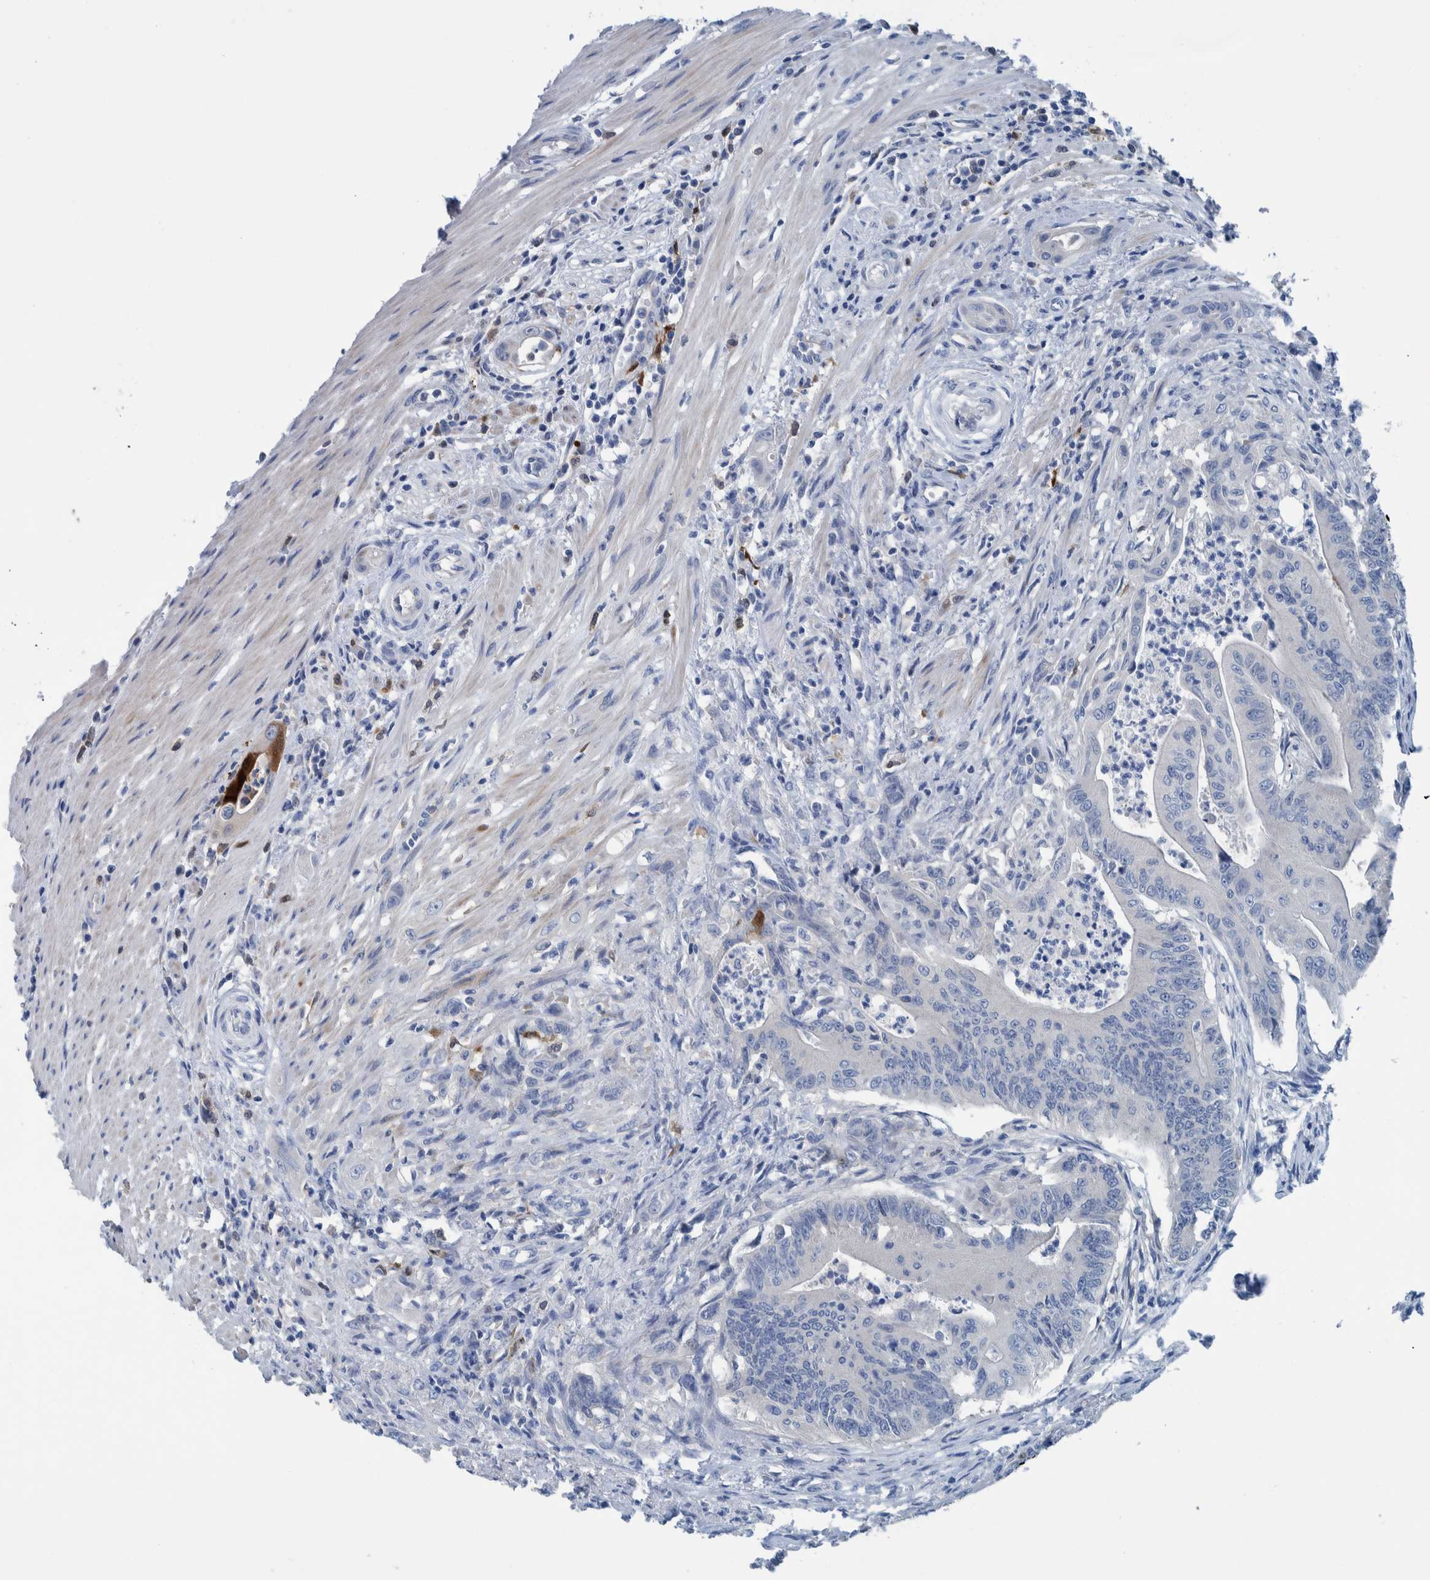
{"staining": {"intensity": "negative", "quantity": "none", "location": "none"}, "tissue": "colorectal cancer", "cell_type": "Tumor cells", "image_type": "cancer", "snomed": [{"axis": "morphology", "description": "Adenoma, NOS"}, {"axis": "morphology", "description": "Adenocarcinoma, NOS"}, {"axis": "topography", "description": "Colon"}], "caption": "There is no significant staining in tumor cells of colorectal cancer (adenocarcinoma).", "gene": "IDO1", "patient": {"sex": "male", "age": 79}}